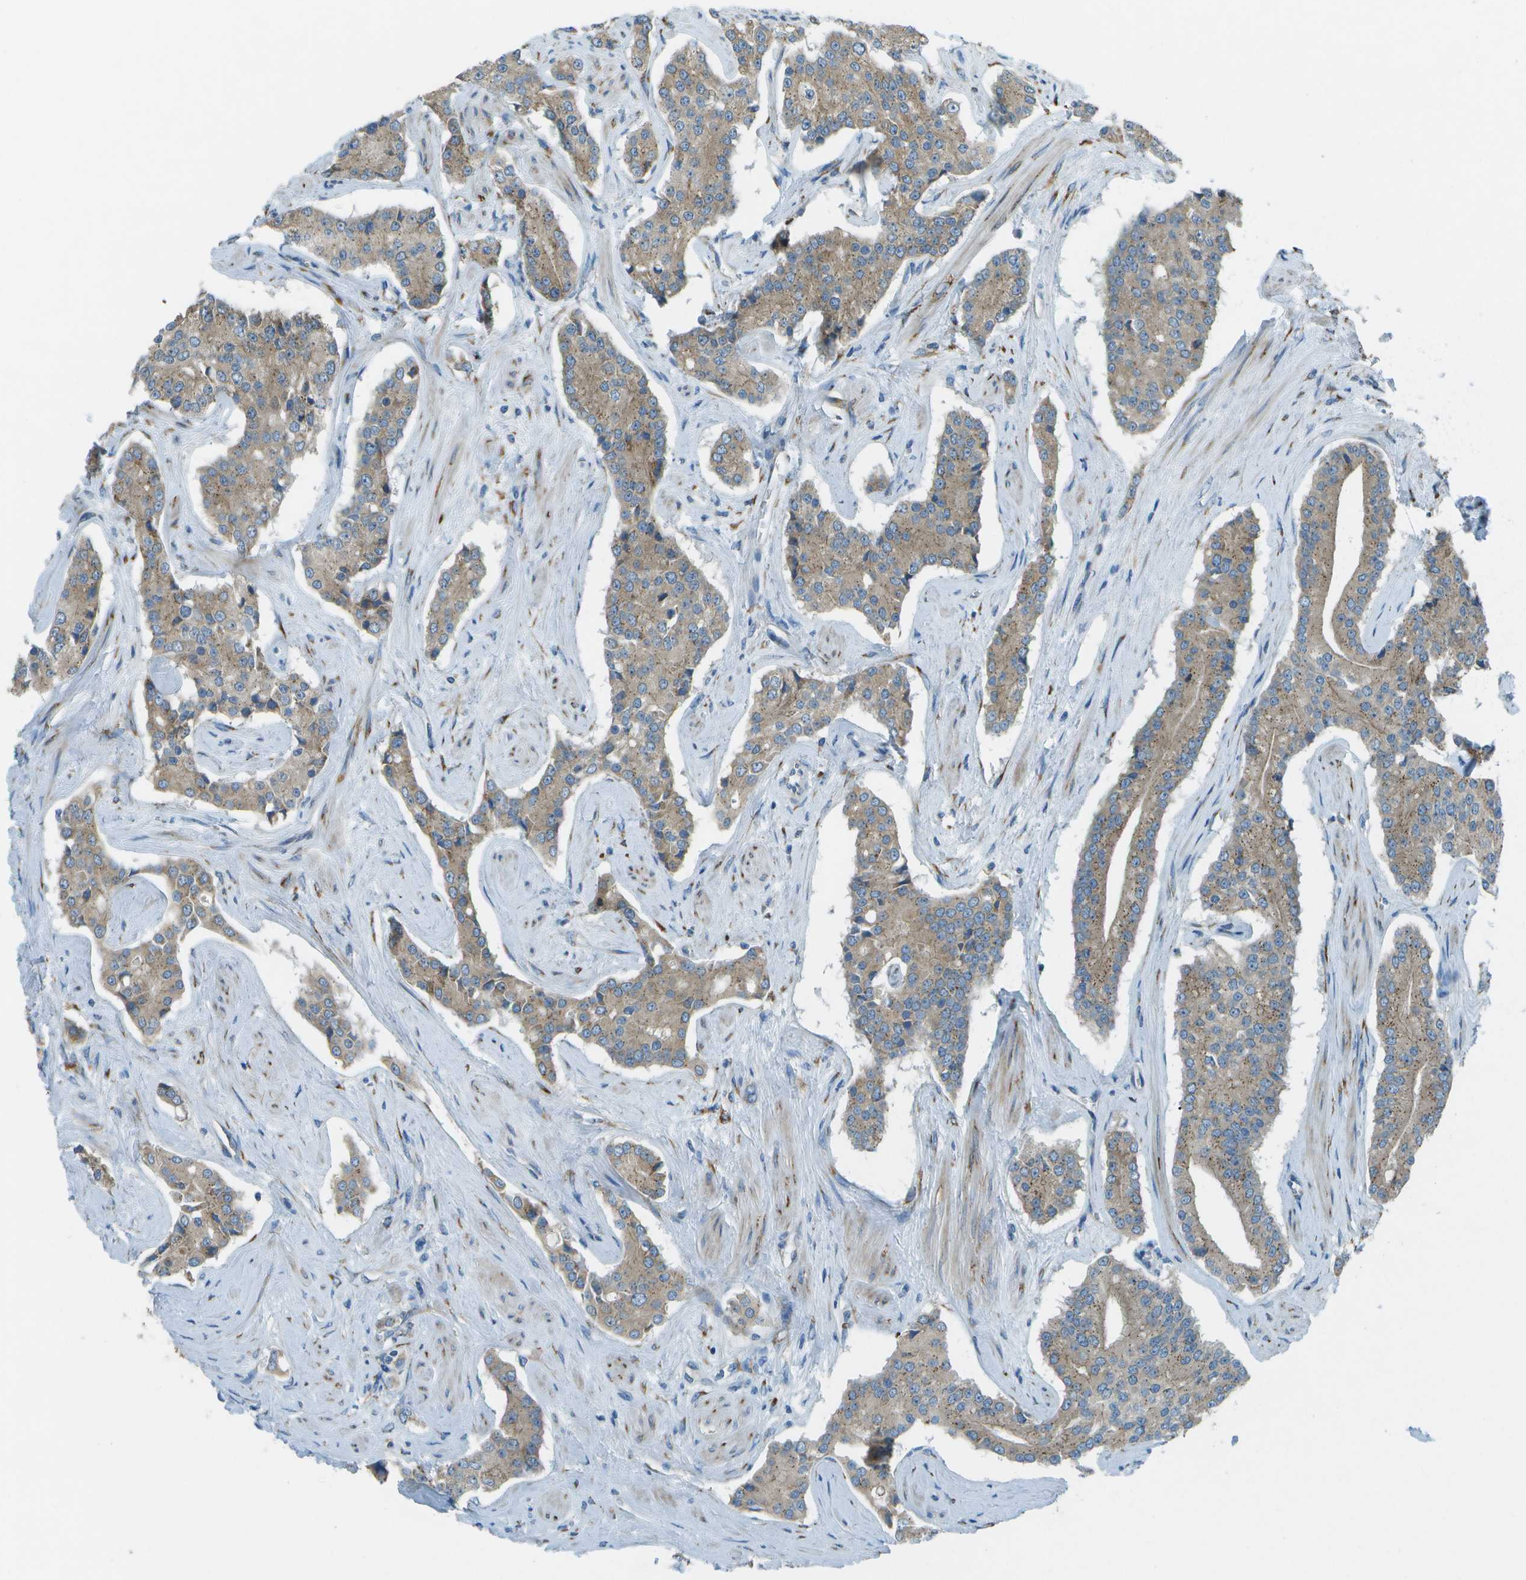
{"staining": {"intensity": "moderate", "quantity": ">75%", "location": "cytoplasmic/membranous"}, "tissue": "prostate cancer", "cell_type": "Tumor cells", "image_type": "cancer", "snomed": [{"axis": "morphology", "description": "Adenocarcinoma, High grade"}, {"axis": "topography", "description": "Prostate"}], "caption": "Brown immunohistochemical staining in human high-grade adenocarcinoma (prostate) demonstrates moderate cytoplasmic/membranous positivity in approximately >75% of tumor cells.", "gene": "KCTD3", "patient": {"sex": "male", "age": 71}}